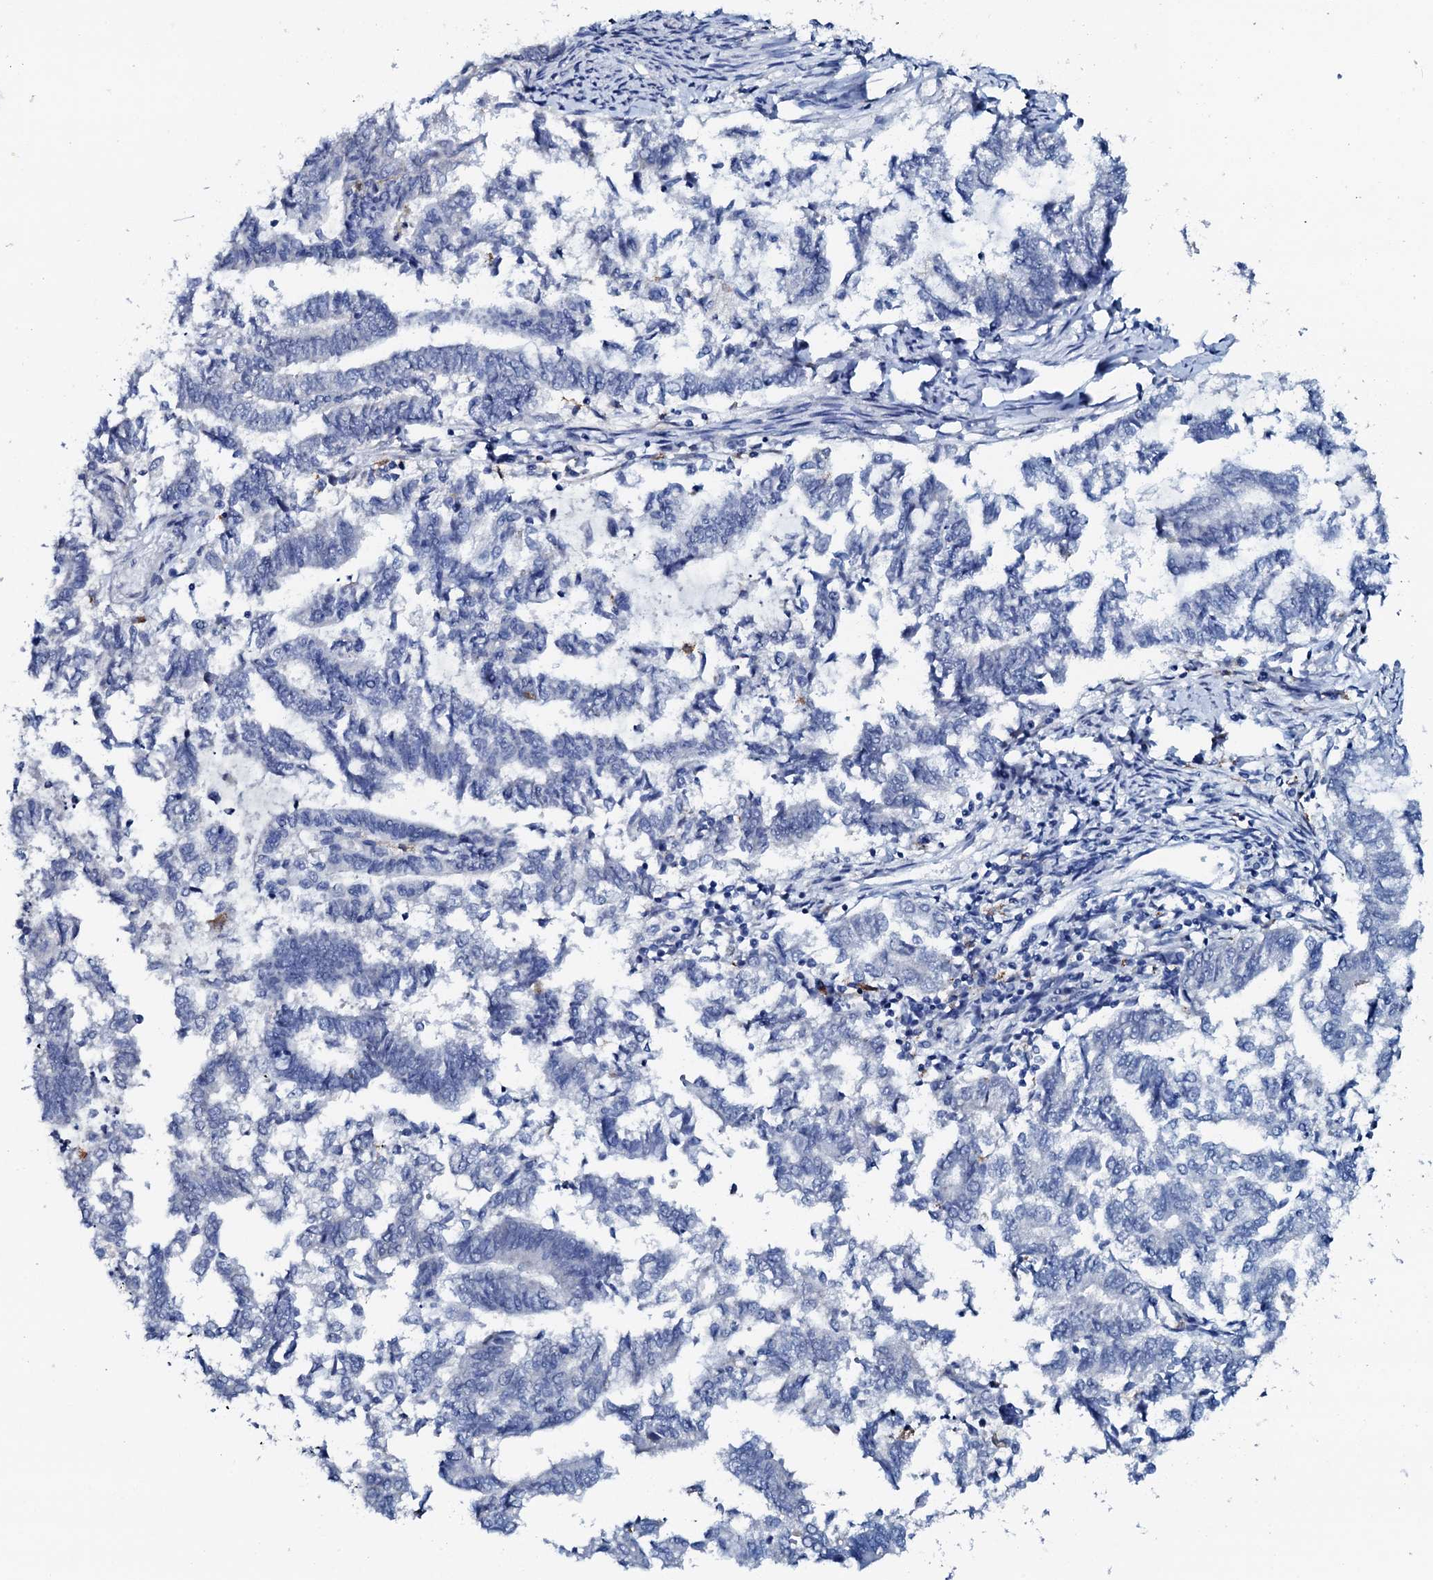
{"staining": {"intensity": "negative", "quantity": "none", "location": "none"}, "tissue": "endometrial cancer", "cell_type": "Tumor cells", "image_type": "cancer", "snomed": [{"axis": "morphology", "description": "Adenocarcinoma, NOS"}, {"axis": "topography", "description": "Endometrium"}], "caption": "Tumor cells show no significant expression in endometrial cancer. (Immunohistochemistry, brightfield microscopy, high magnification).", "gene": "AMER2", "patient": {"sex": "female", "age": 79}}